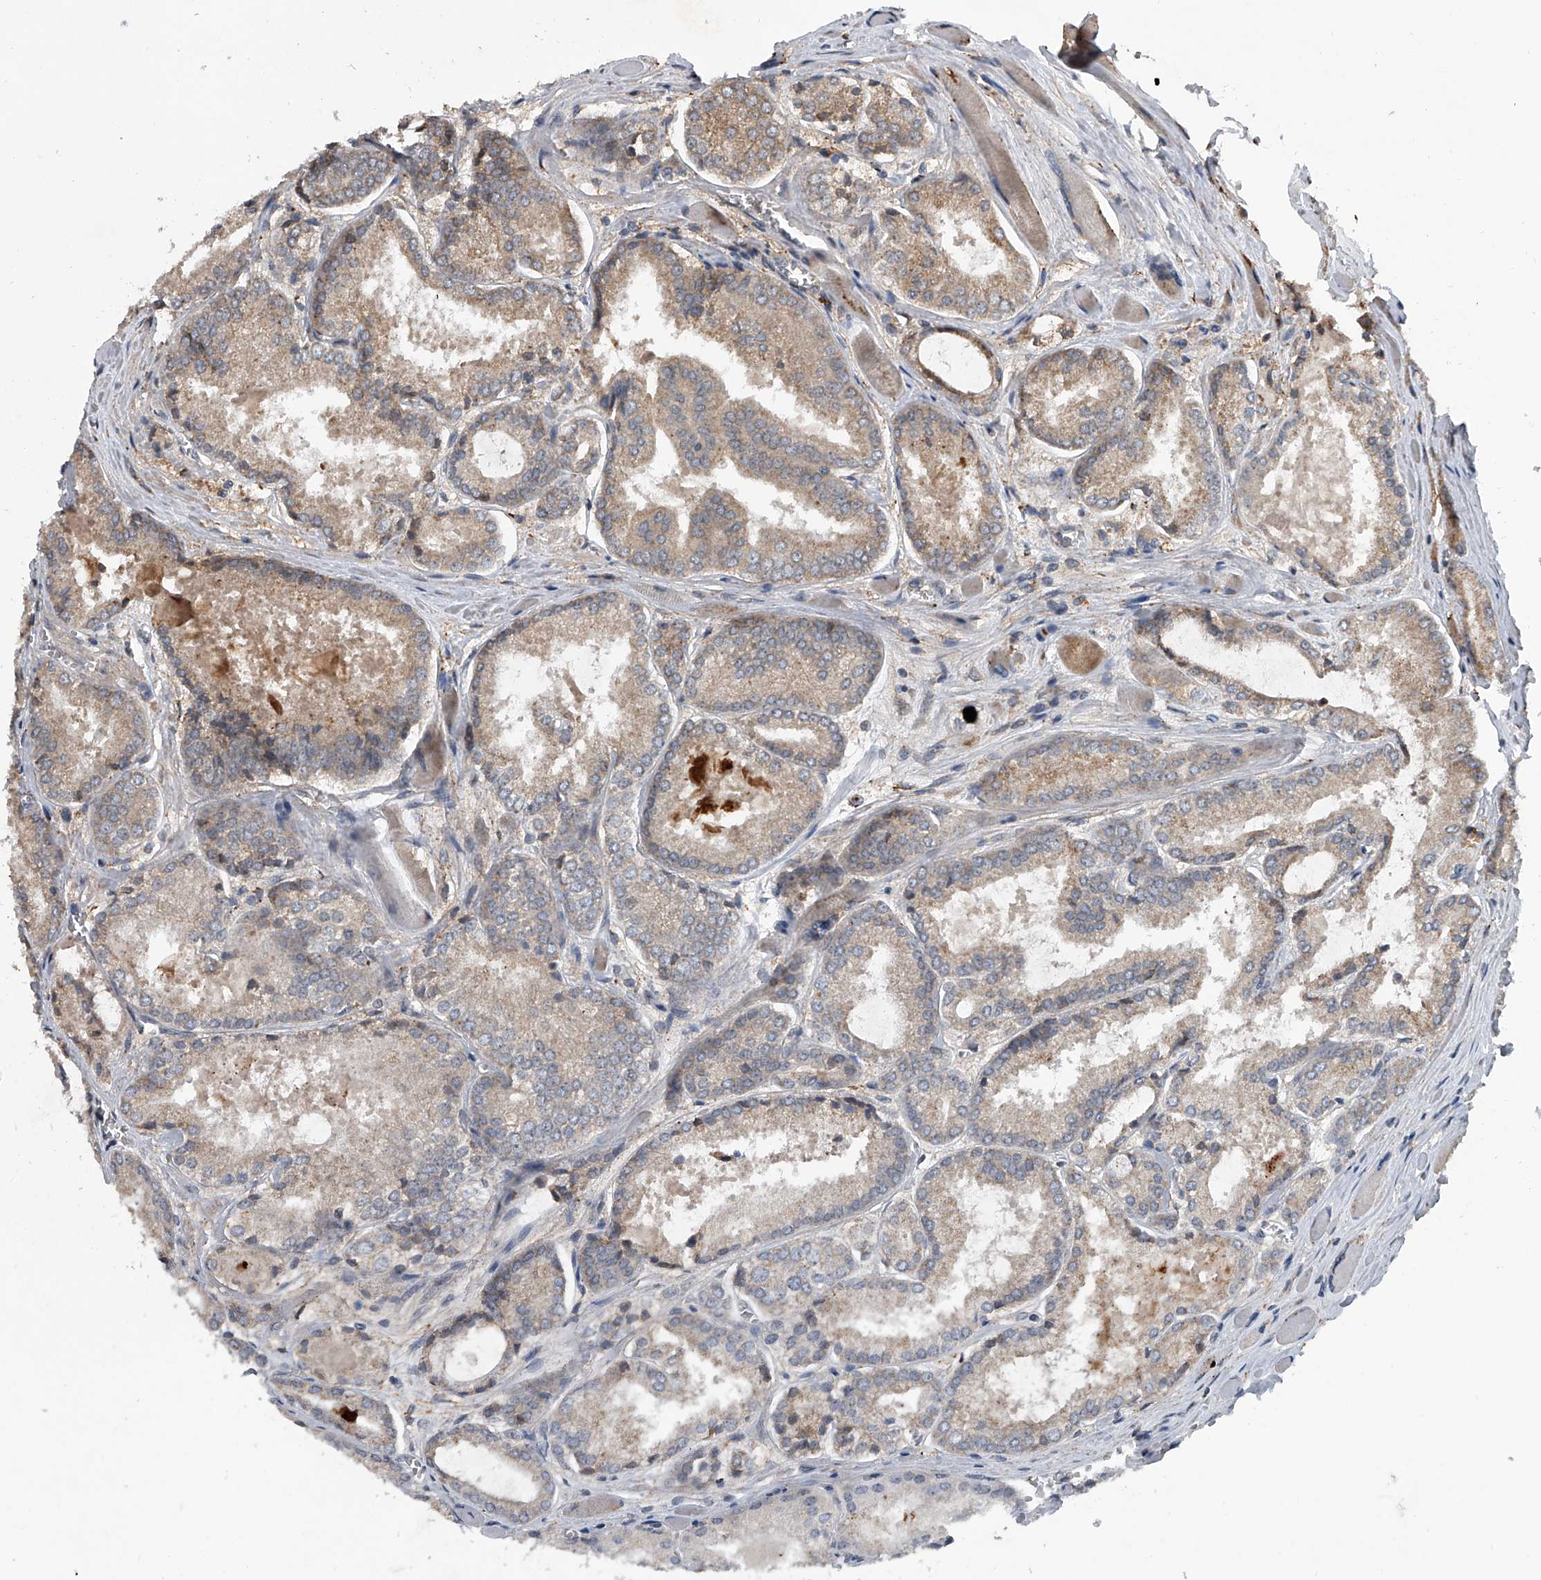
{"staining": {"intensity": "weak", "quantity": "25%-75%", "location": "cytoplasmic/membranous"}, "tissue": "prostate cancer", "cell_type": "Tumor cells", "image_type": "cancer", "snomed": [{"axis": "morphology", "description": "Adenocarcinoma, Low grade"}, {"axis": "topography", "description": "Prostate"}], "caption": "The image displays staining of prostate cancer (low-grade adenocarcinoma), revealing weak cytoplasmic/membranous protein expression (brown color) within tumor cells.", "gene": "GEMIN8", "patient": {"sex": "male", "age": 67}}